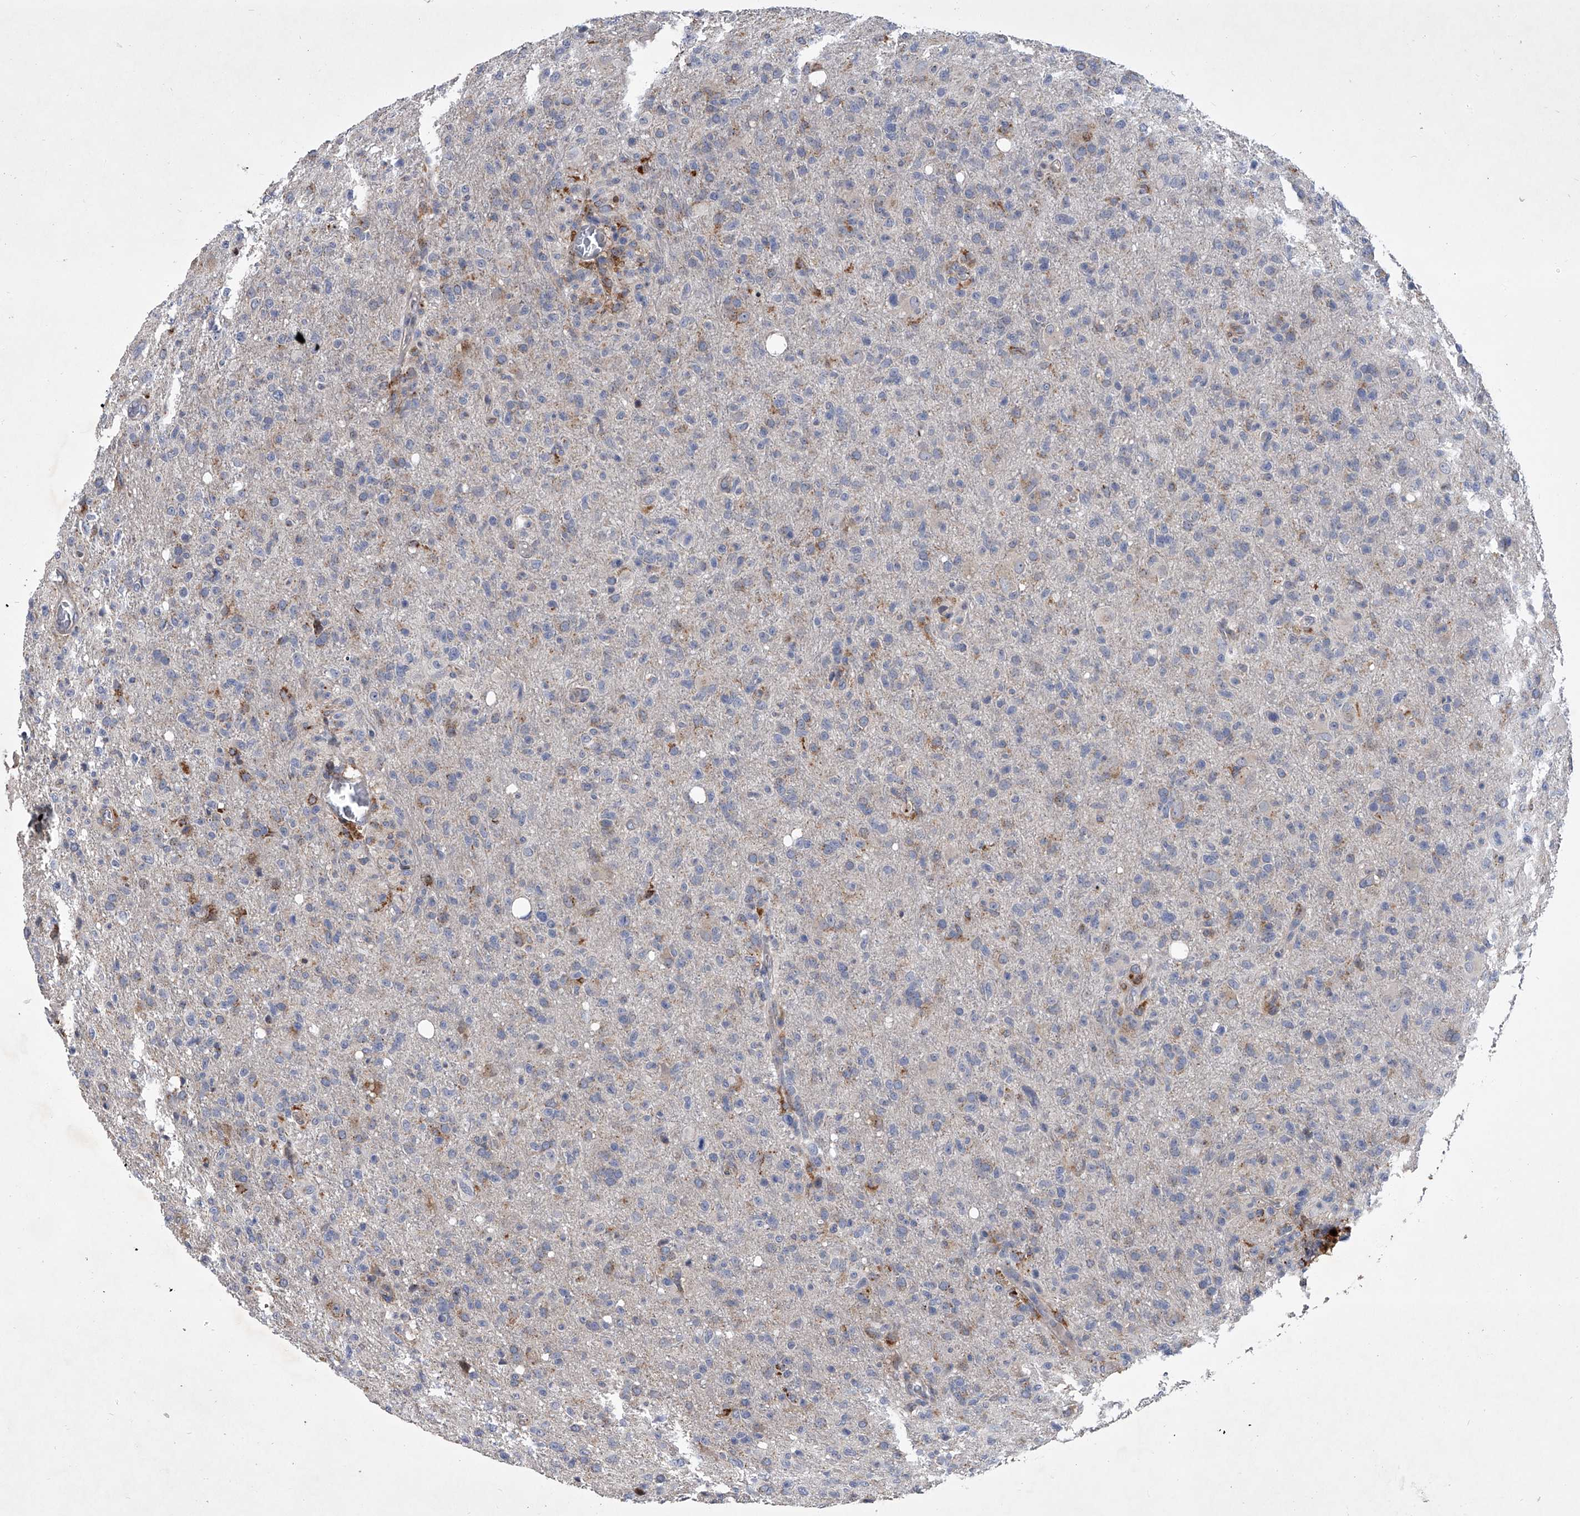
{"staining": {"intensity": "negative", "quantity": "none", "location": "none"}, "tissue": "glioma", "cell_type": "Tumor cells", "image_type": "cancer", "snomed": [{"axis": "morphology", "description": "Glioma, malignant, High grade"}, {"axis": "topography", "description": "Brain"}], "caption": "The immunohistochemistry (IHC) micrograph has no significant expression in tumor cells of malignant glioma (high-grade) tissue.", "gene": "TRIM8", "patient": {"sex": "female", "age": 57}}